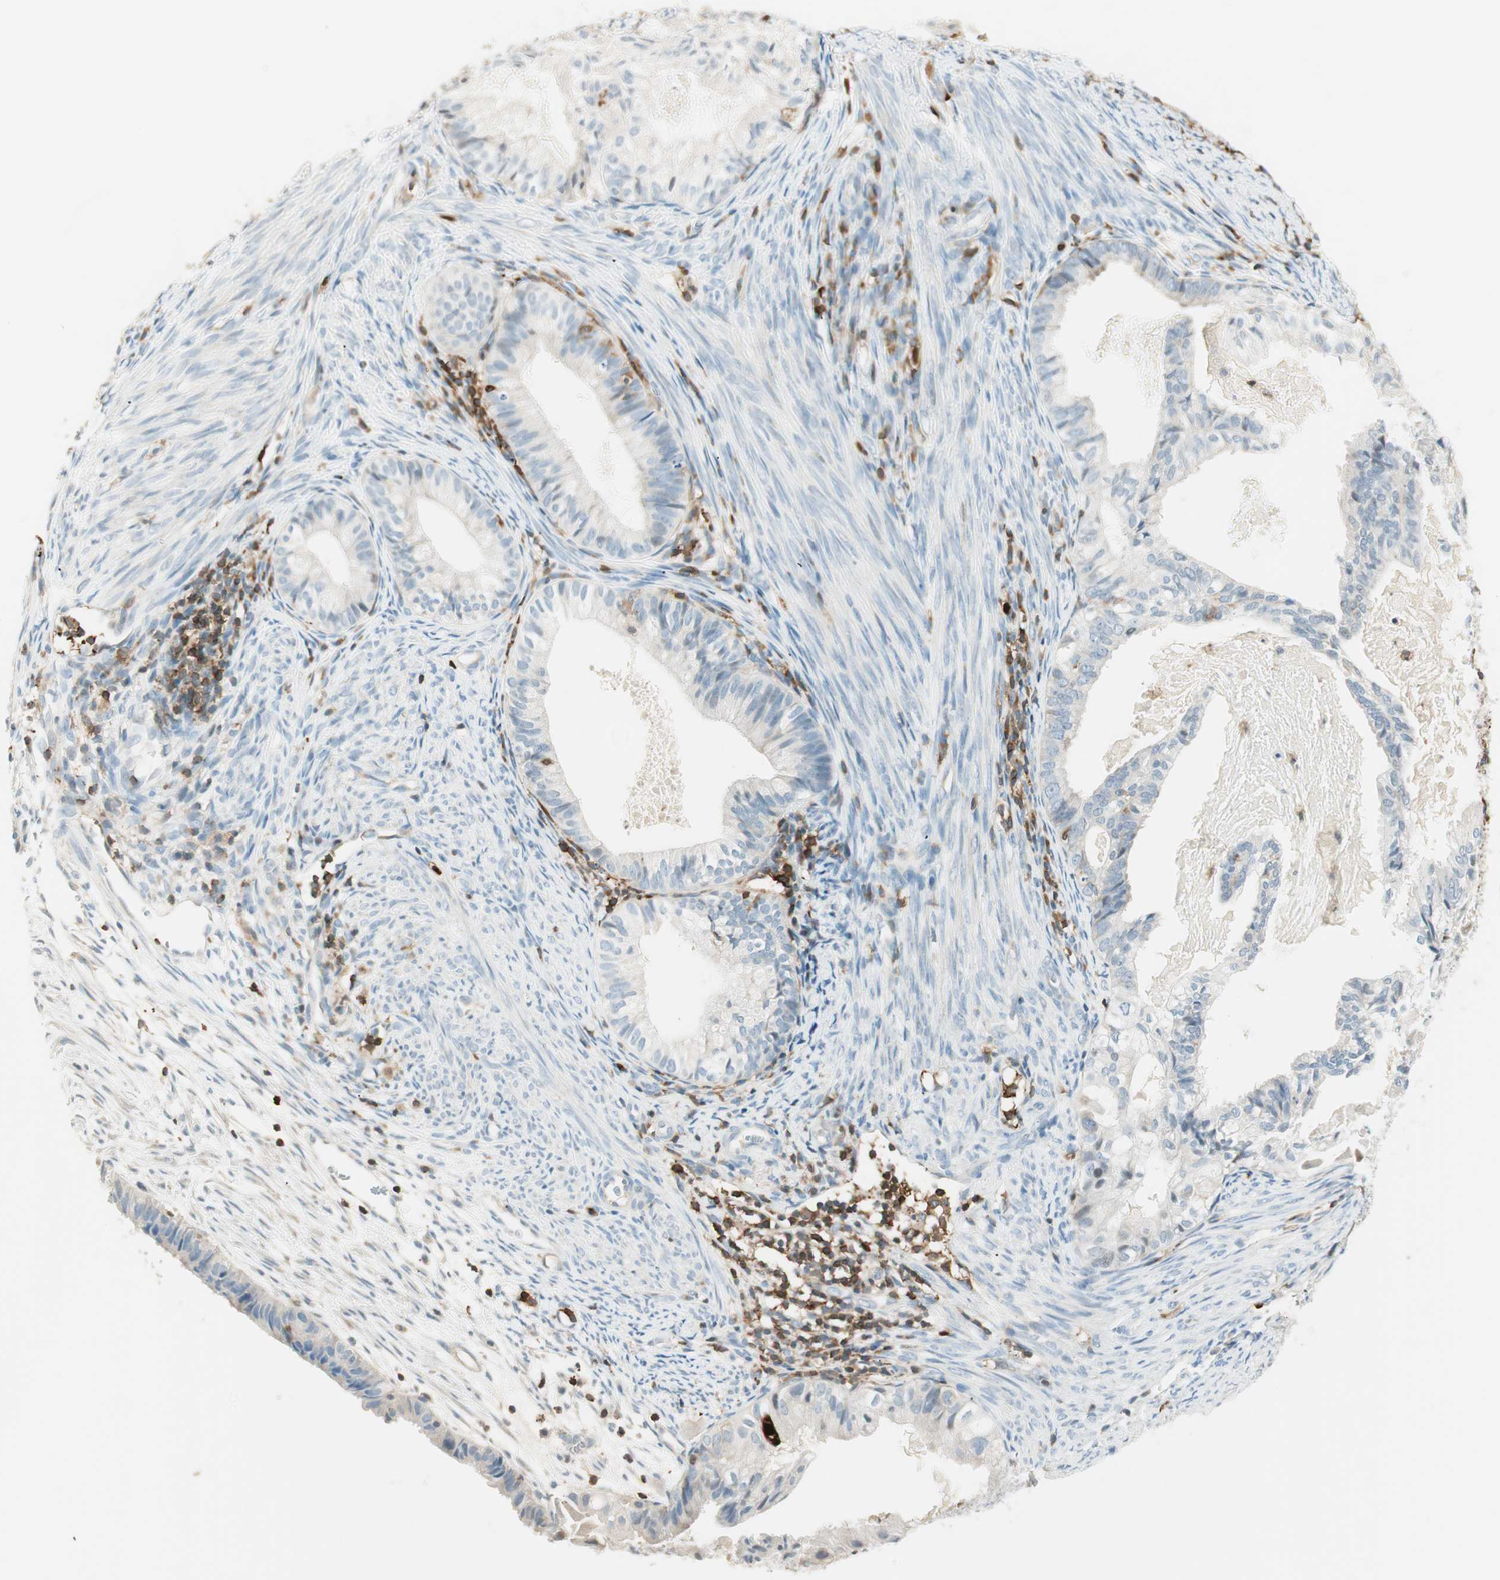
{"staining": {"intensity": "moderate", "quantity": "<25%", "location": "cytoplasmic/membranous"}, "tissue": "cervical cancer", "cell_type": "Tumor cells", "image_type": "cancer", "snomed": [{"axis": "morphology", "description": "Normal tissue, NOS"}, {"axis": "morphology", "description": "Adenocarcinoma, NOS"}, {"axis": "topography", "description": "Cervix"}, {"axis": "topography", "description": "Endometrium"}], "caption": "Immunohistochemistry of human cervical cancer (adenocarcinoma) shows low levels of moderate cytoplasmic/membranous positivity in about <25% of tumor cells.", "gene": "HPGD", "patient": {"sex": "female", "age": 86}}